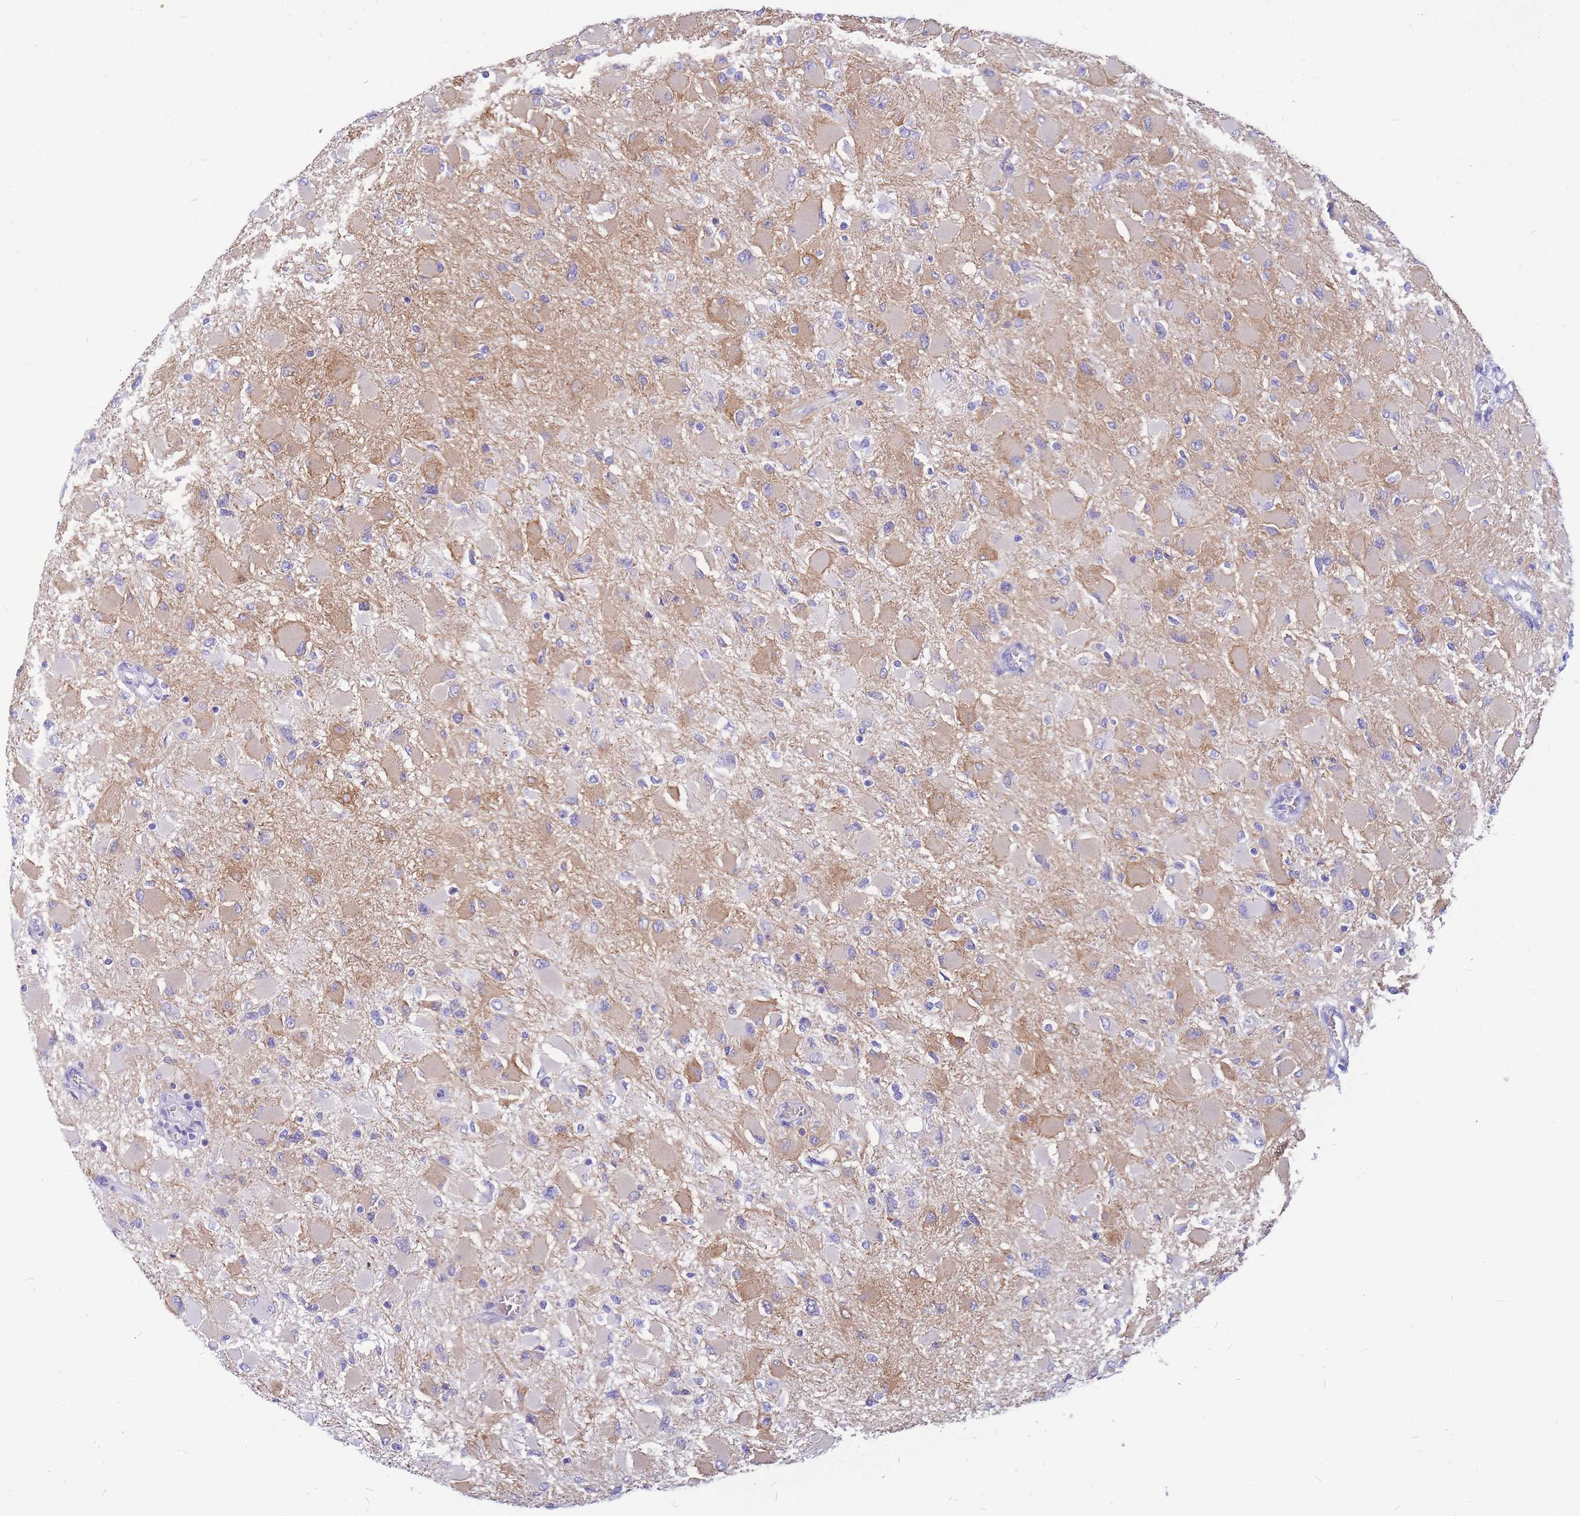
{"staining": {"intensity": "weak", "quantity": "<25%", "location": "cytoplasmic/membranous"}, "tissue": "glioma", "cell_type": "Tumor cells", "image_type": "cancer", "snomed": [{"axis": "morphology", "description": "Glioma, malignant, High grade"}, {"axis": "topography", "description": "Cerebral cortex"}], "caption": "IHC image of neoplastic tissue: human glioma stained with DAB displays no significant protein staining in tumor cells.", "gene": "ADD2", "patient": {"sex": "female", "age": 36}}